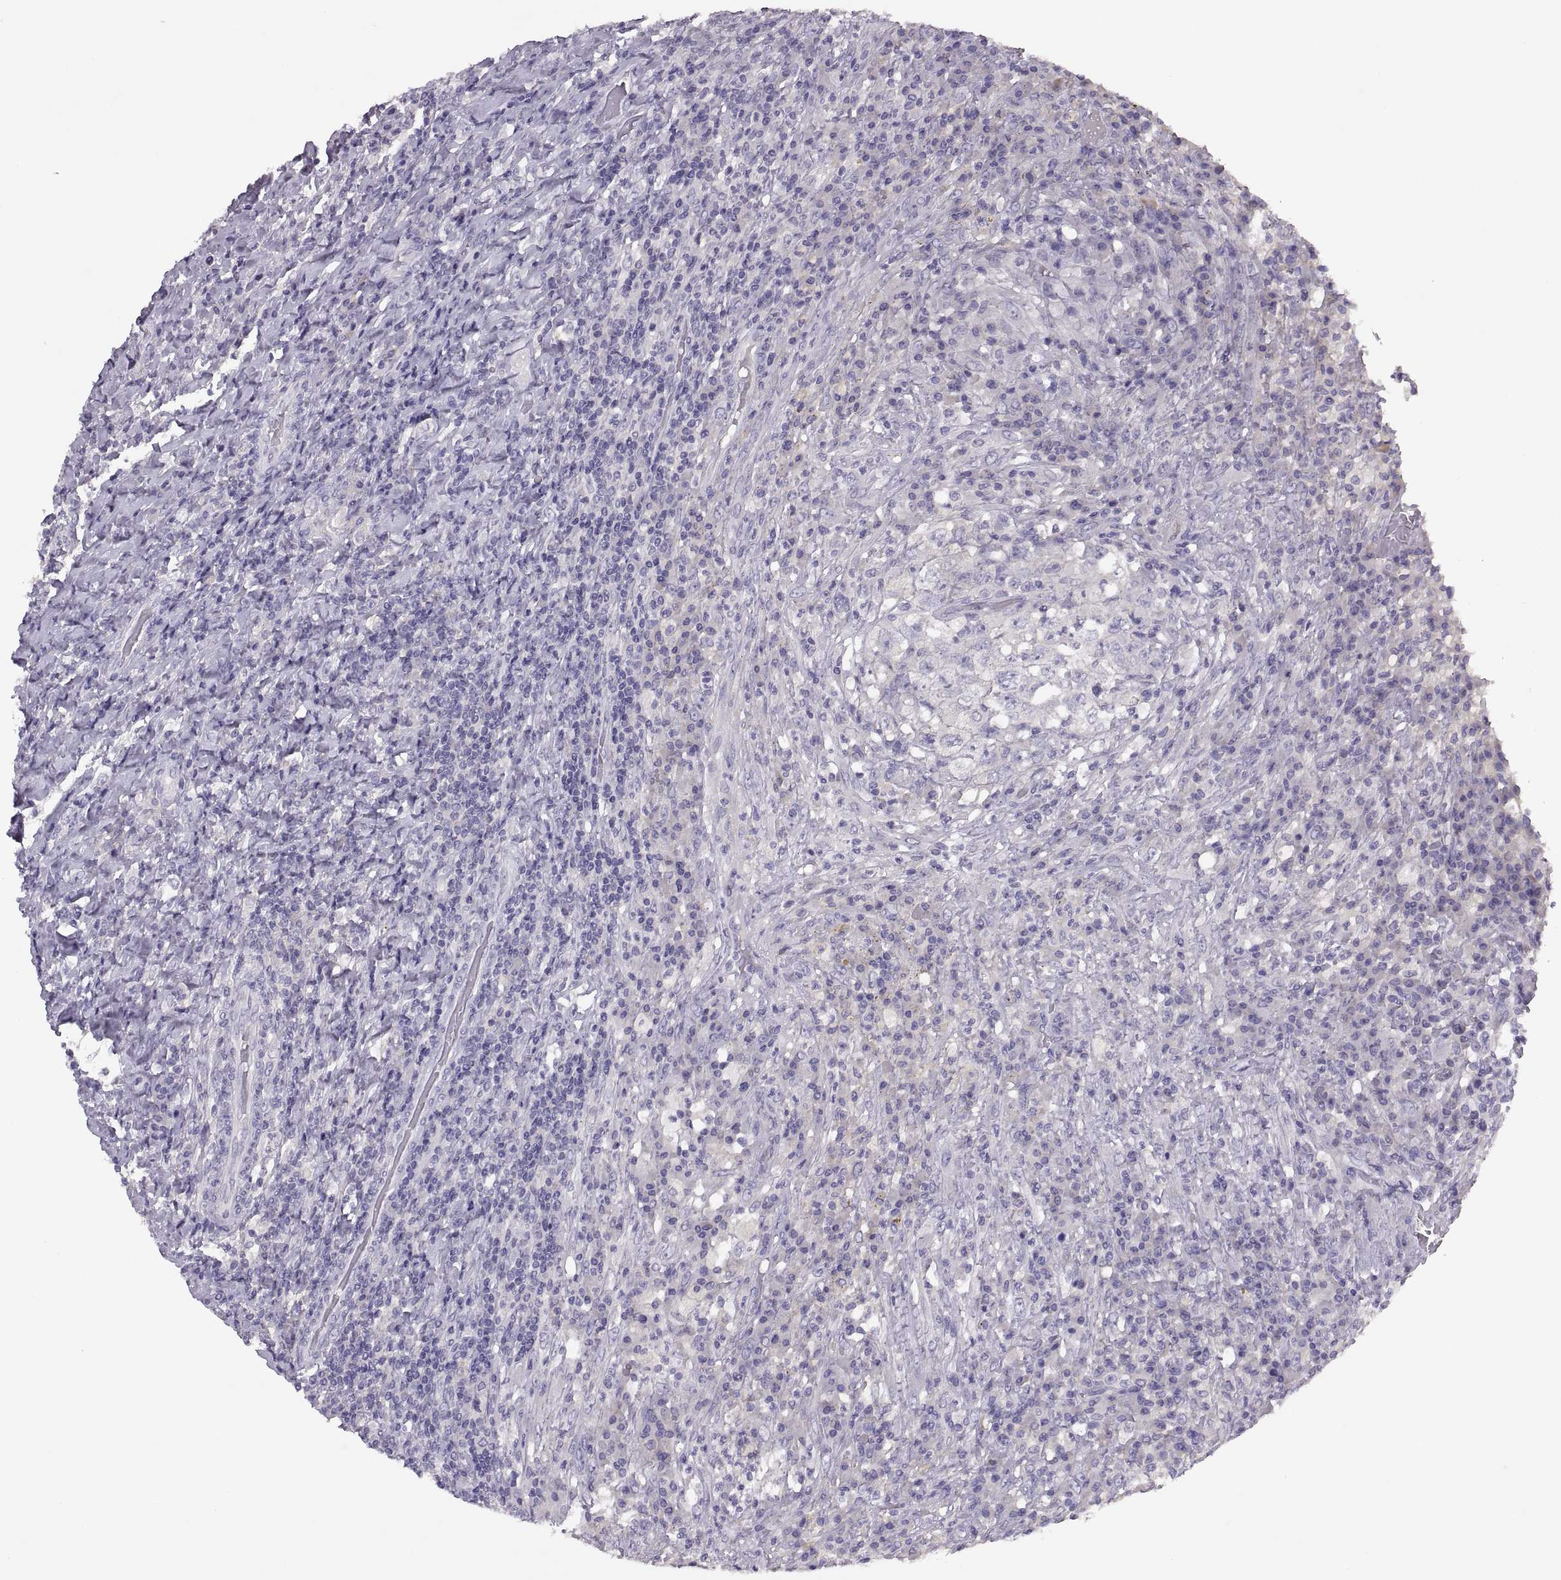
{"staining": {"intensity": "negative", "quantity": "none", "location": "none"}, "tissue": "testis cancer", "cell_type": "Tumor cells", "image_type": "cancer", "snomed": [{"axis": "morphology", "description": "Necrosis, NOS"}, {"axis": "morphology", "description": "Carcinoma, Embryonal, NOS"}, {"axis": "topography", "description": "Testis"}], "caption": "The micrograph shows no significant expression in tumor cells of testis embryonal carcinoma.", "gene": "TBX19", "patient": {"sex": "male", "age": 19}}